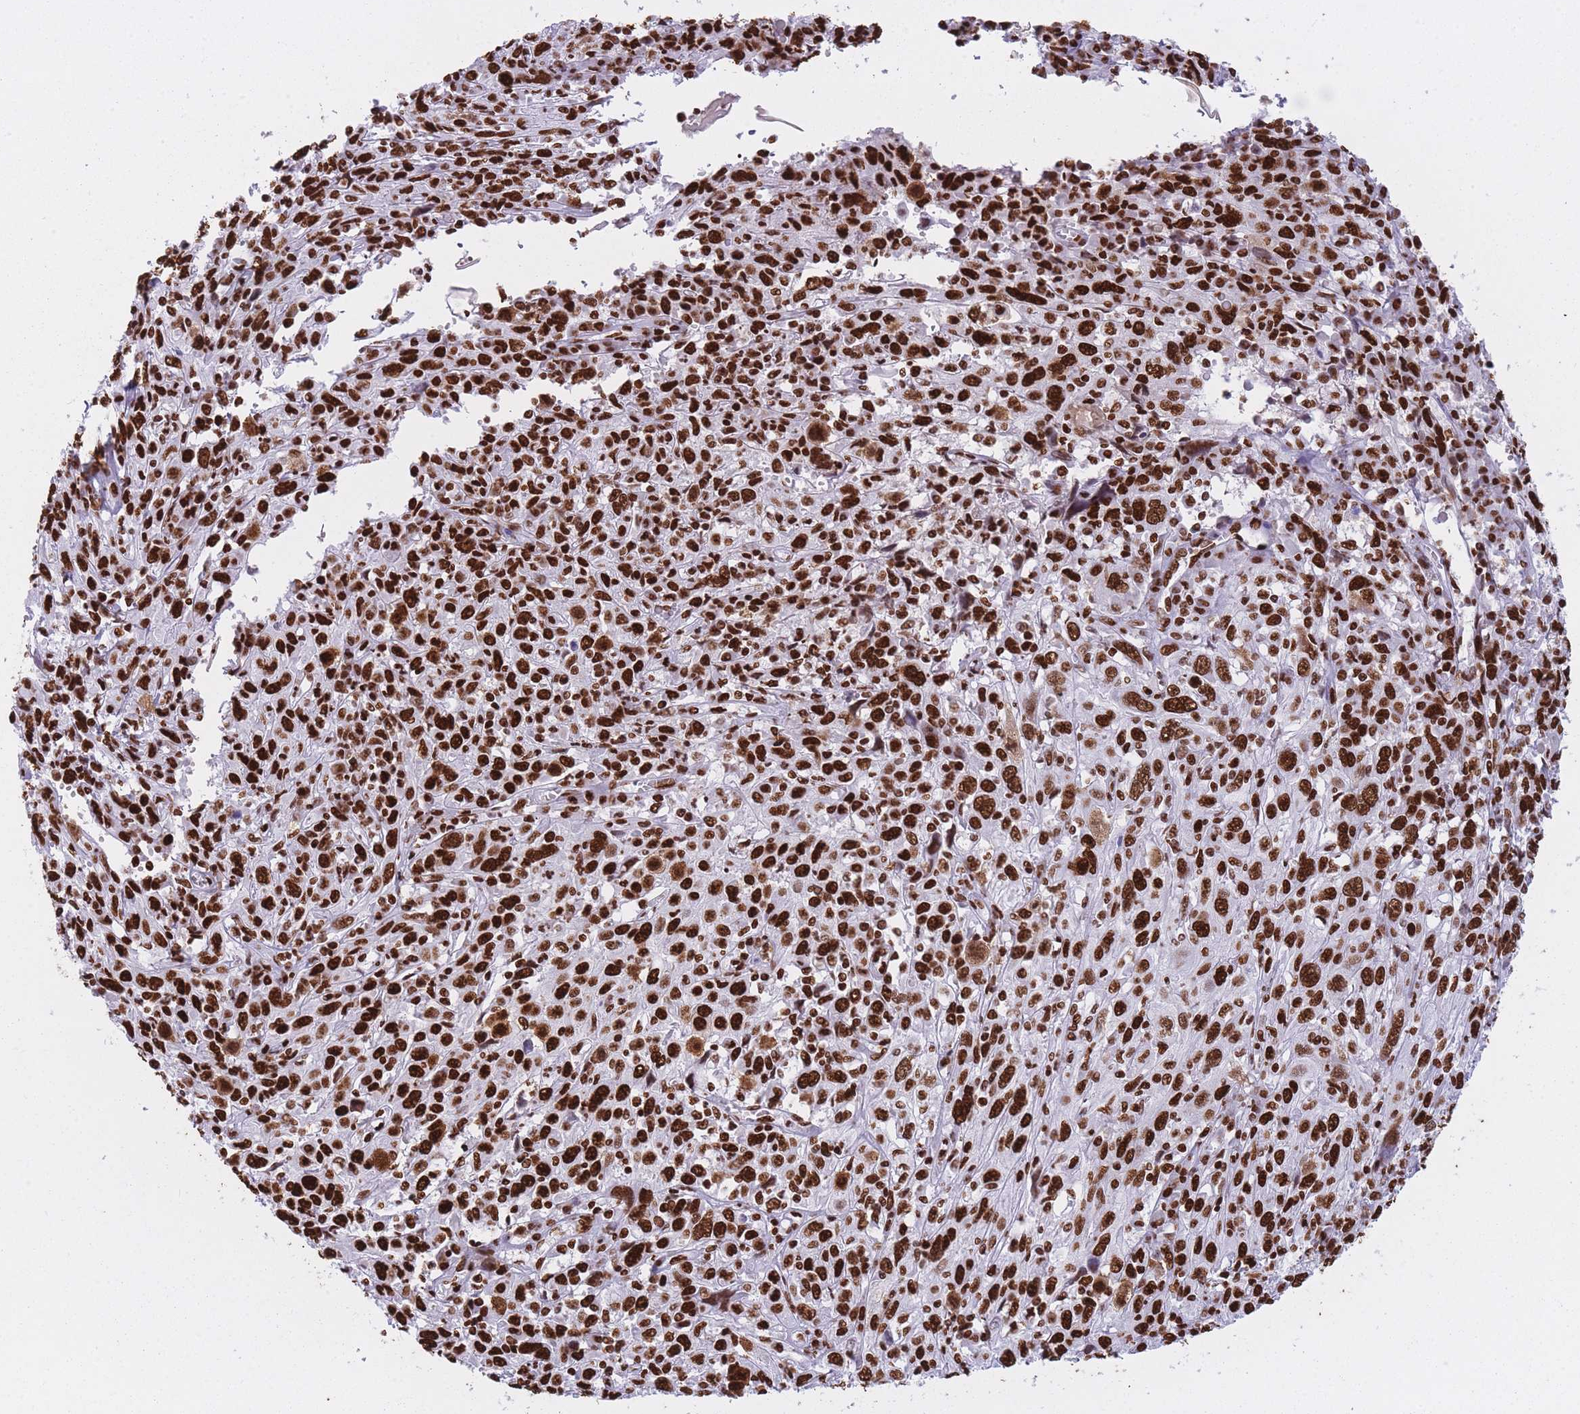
{"staining": {"intensity": "strong", "quantity": ">75%", "location": "nuclear"}, "tissue": "cervical cancer", "cell_type": "Tumor cells", "image_type": "cancer", "snomed": [{"axis": "morphology", "description": "Squamous cell carcinoma, NOS"}, {"axis": "topography", "description": "Cervix"}], "caption": "Protein analysis of cervical cancer tissue shows strong nuclear expression in approximately >75% of tumor cells. The protein is shown in brown color, while the nuclei are stained blue.", "gene": "HNRNPUL1", "patient": {"sex": "female", "age": 46}}